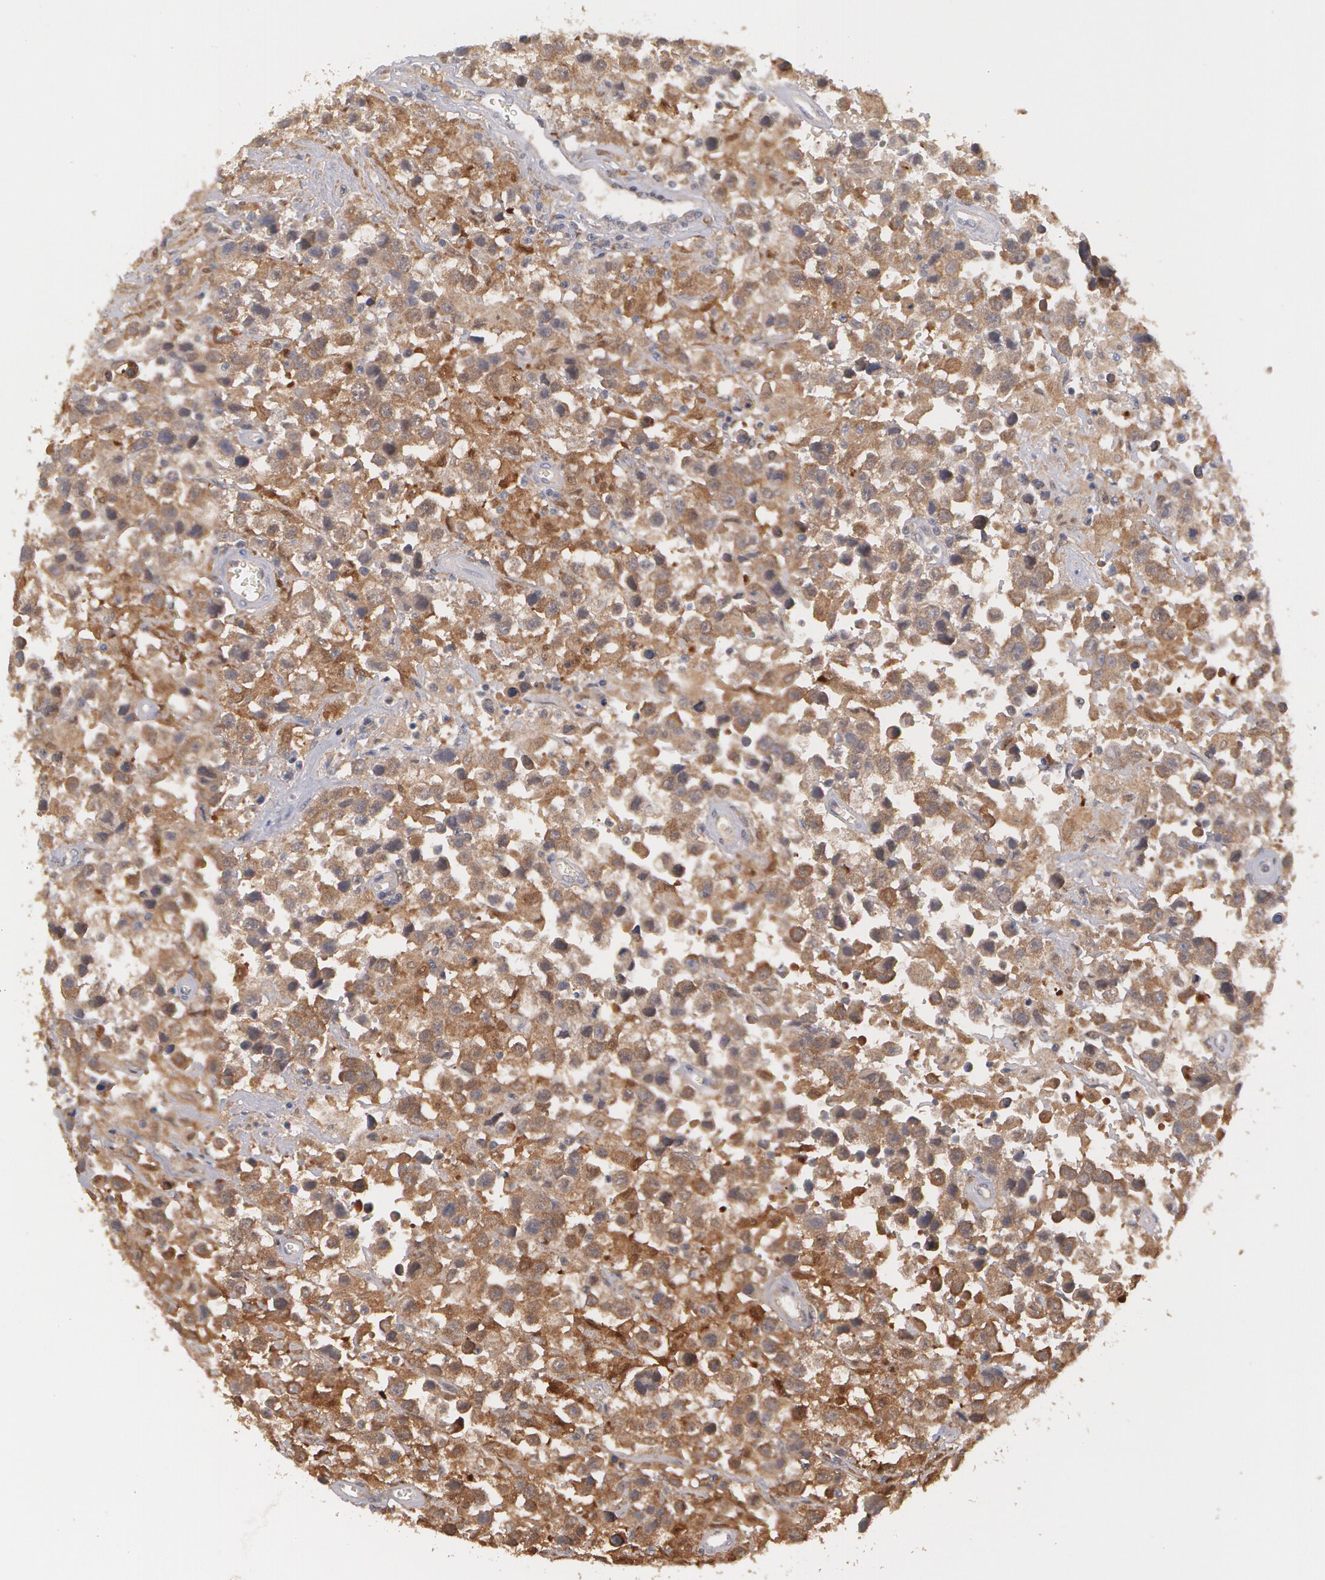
{"staining": {"intensity": "weak", "quantity": "25%-75%", "location": "cytoplasmic/membranous"}, "tissue": "testis cancer", "cell_type": "Tumor cells", "image_type": "cancer", "snomed": [{"axis": "morphology", "description": "Seminoma, NOS"}, {"axis": "topography", "description": "Testis"}], "caption": "Immunohistochemical staining of human testis seminoma displays low levels of weak cytoplasmic/membranous protein expression in about 25%-75% of tumor cells.", "gene": "TXNRD1", "patient": {"sex": "male", "age": 43}}